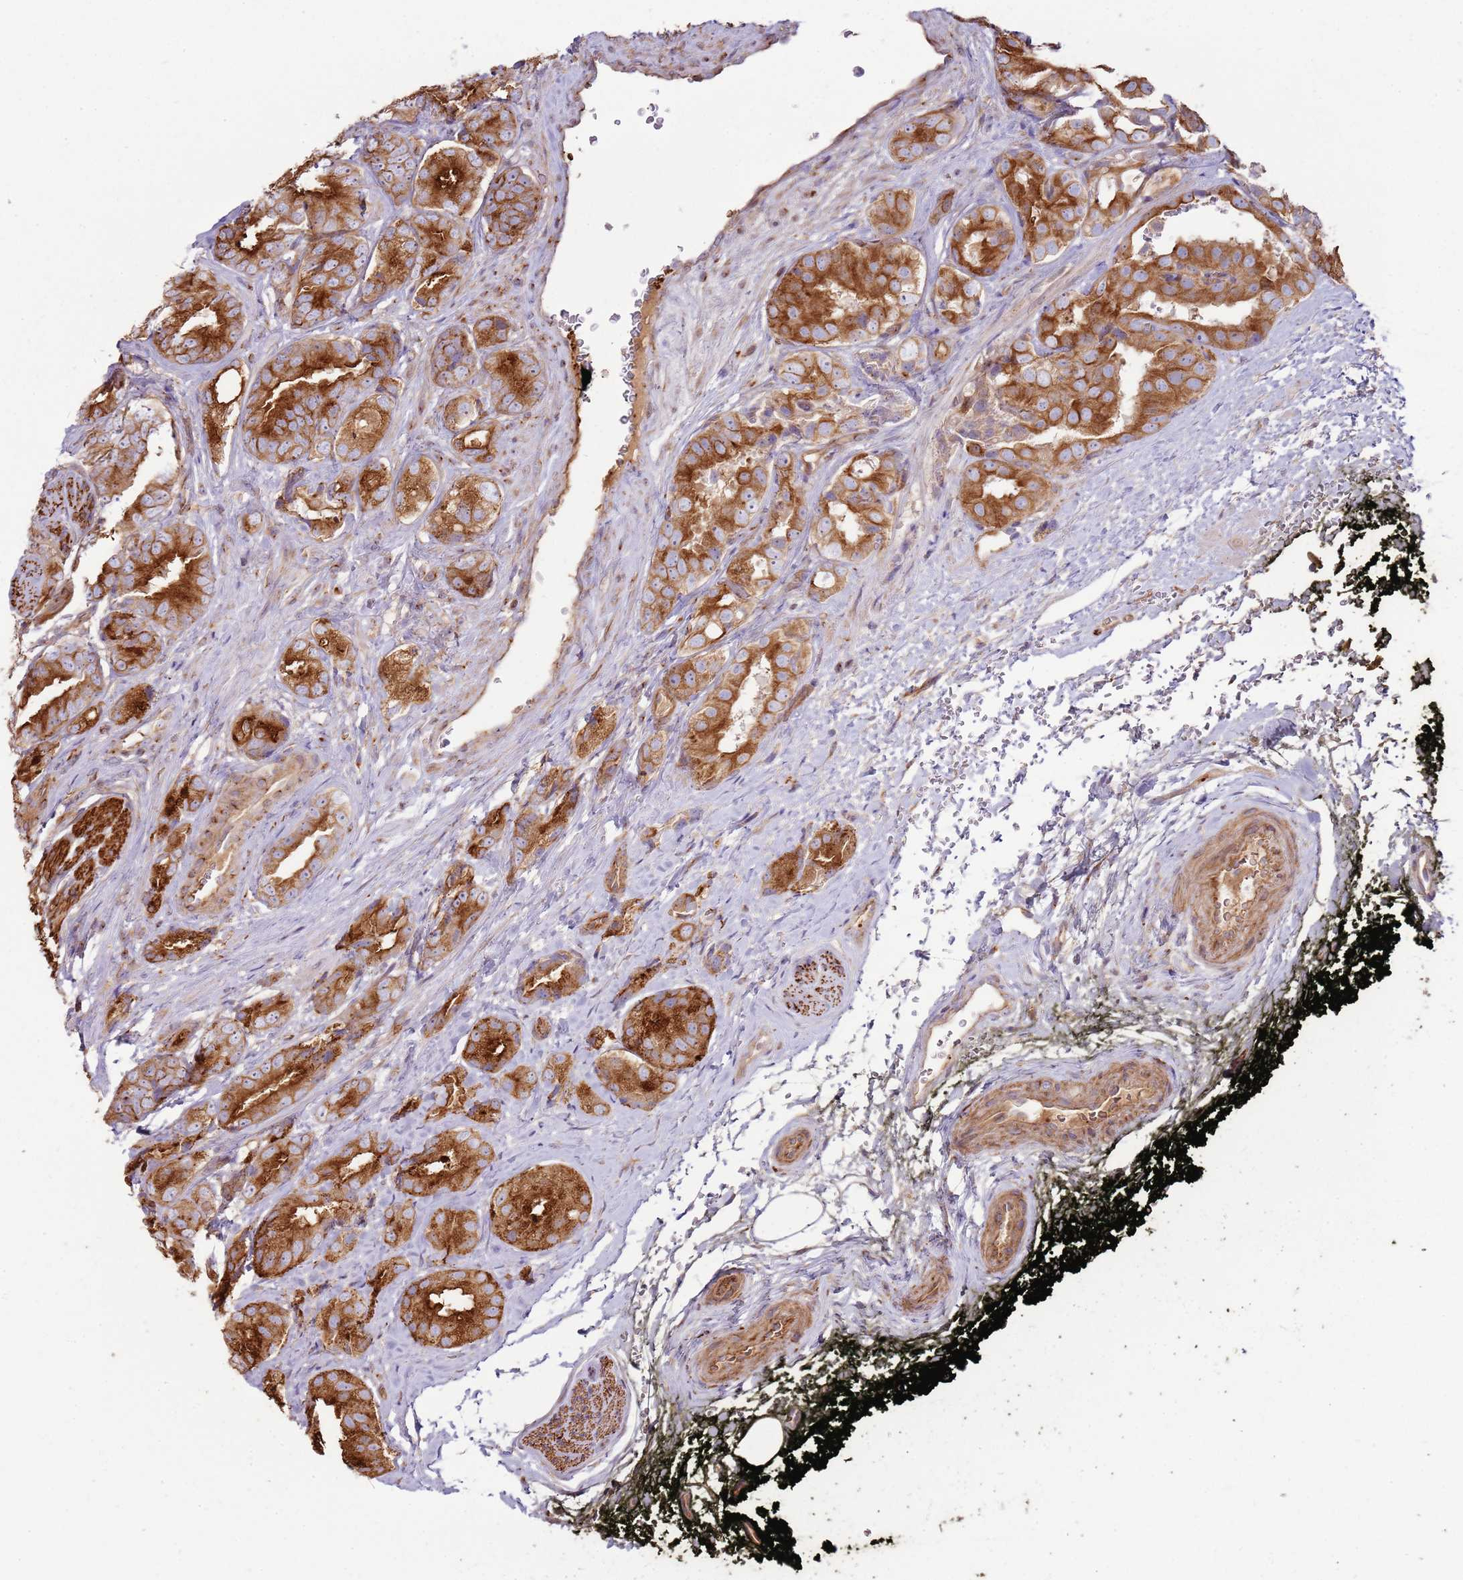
{"staining": {"intensity": "strong", "quantity": ">75%", "location": "cytoplasmic/membranous"}, "tissue": "prostate cancer", "cell_type": "Tumor cells", "image_type": "cancer", "snomed": [{"axis": "morphology", "description": "Adenocarcinoma, High grade"}, {"axis": "topography", "description": "Prostate"}], "caption": "Immunohistochemistry staining of prostate cancer, which shows high levels of strong cytoplasmic/membranous positivity in about >75% of tumor cells indicating strong cytoplasmic/membranous protein positivity. The staining was performed using DAB (brown) for protein detection and nuclei were counterstained in hematoxylin (blue).", "gene": "EMC1", "patient": {"sex": "male", "age": 71}}